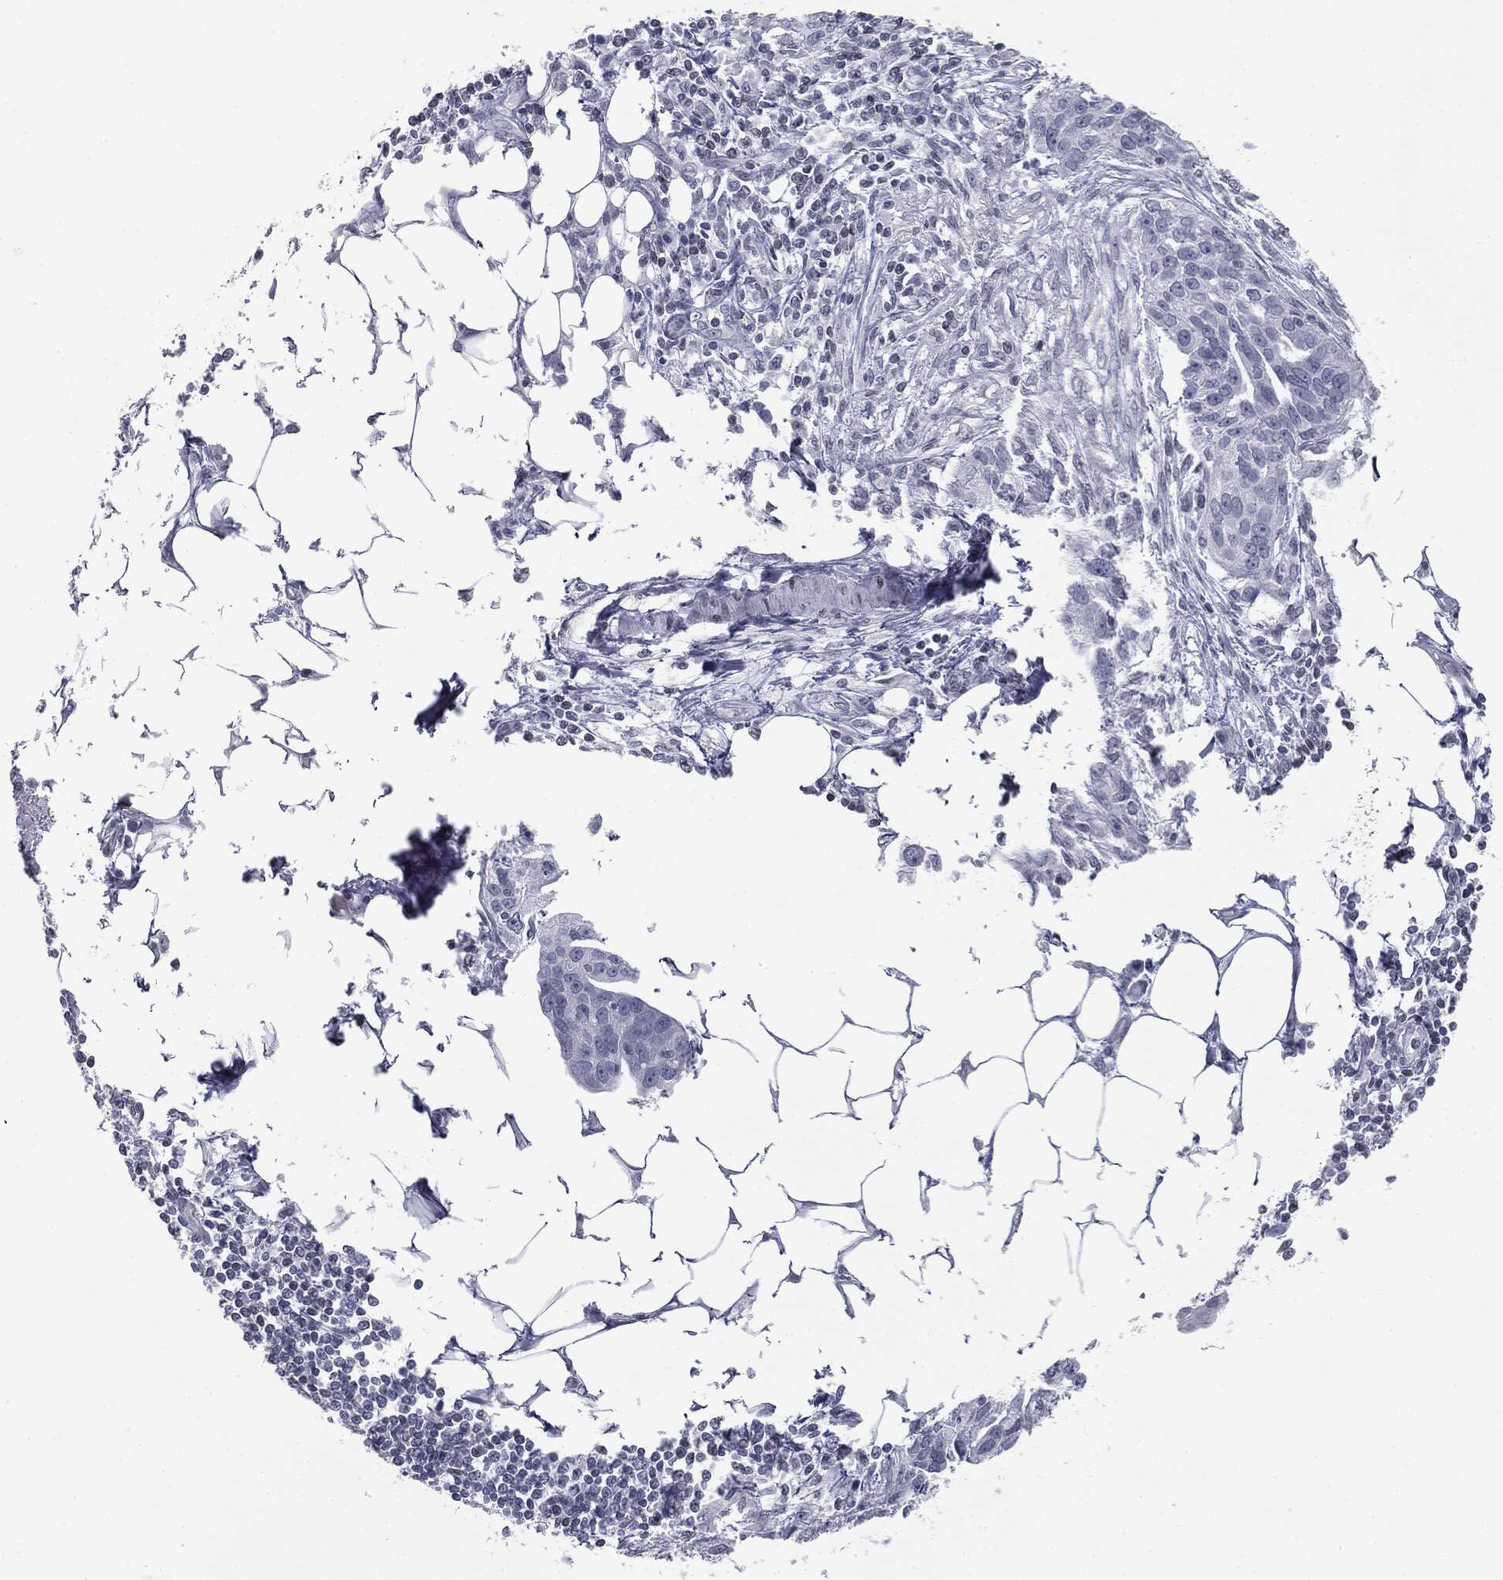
{"staining": {"intensity": "negative", "quantity": "none", "location": "none"}, "tissue": "ovarian cancer", "cell_type": "Tumor cells", "image_type": "cancer", "snomed": [{"axis": "morphology", "description": "Carcinoma, endometroid"}, {"axis": "morphology", "description": "Cystadenocarcinoma, serous, NOS"}, {"axis": "topography", "description": "Ovary"}], "caption": "Immunohistochemistry micrograph of neoplastic tissue: ovarian cancer (endometroid carcinoma) stained with DAB (3,3'-diaminobenzidine) demonstrates no significant protein positivity in tumor cells. (Brightfield microscopy of DAB IHC at high magnification).", "gene": "ALDOB", "patient": {"sex": "female", "age": 45}}